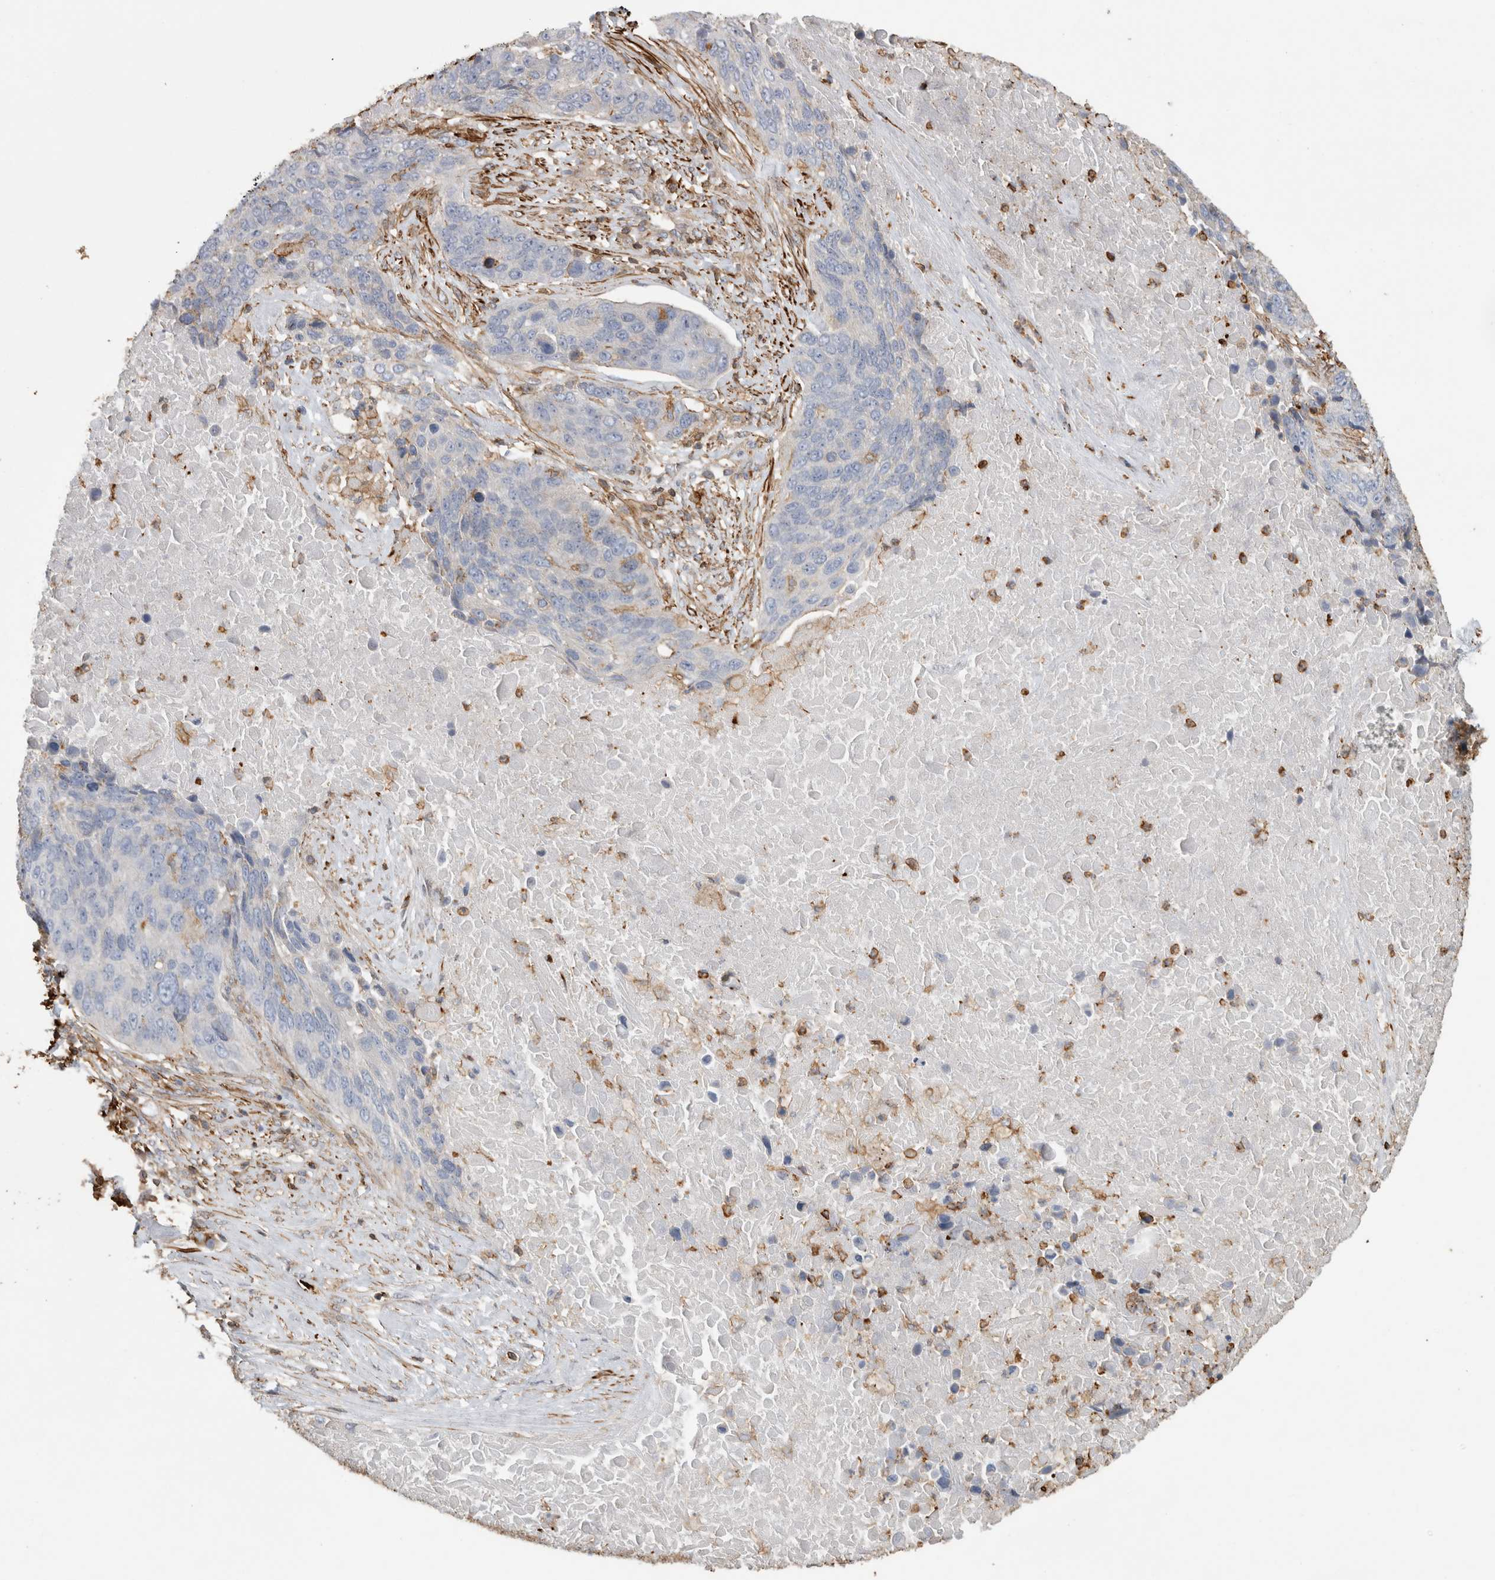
{"staining": {"intensity": "negative", "quantity": "none", "location": "none"}, "tissue": "lung cancer", "cell_type": "Tumor cells", "image_type": "cancer", "snomed": [{"axis": "morphology", "description": "Squamous cell carcinoma, NOS"}, {"axis": "topography", "description": "Lung"}], "caption": "Tumor cells are negative for protein expression in human lung cancer (squamous cell carcinoma).", "gene": "GPER1", "patient": {"sex": "male", "age": 66}}